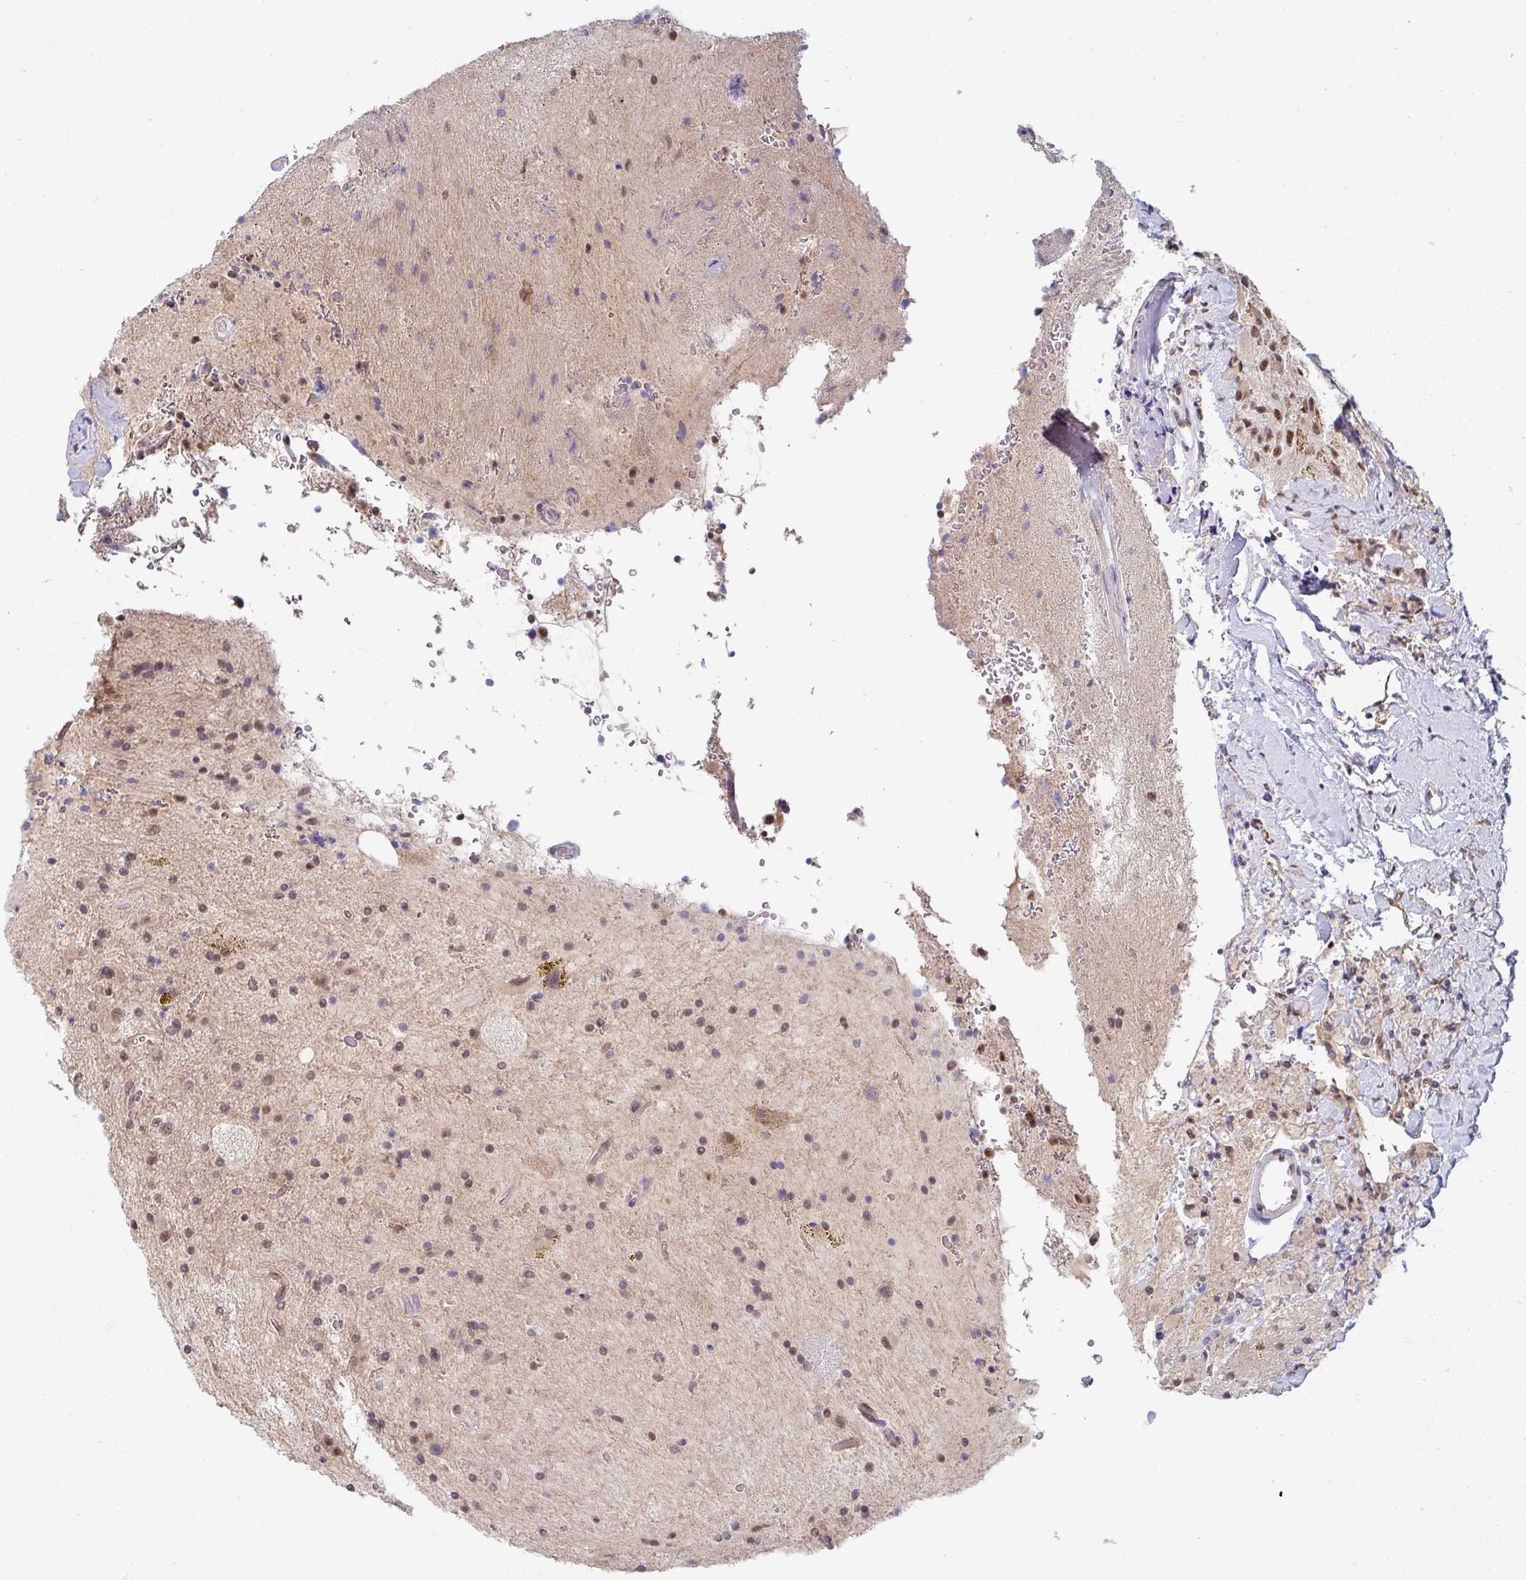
{"staining": {"intensity": "moderate", "quantity": "25%-75%", "location": "nuclear"}, "tissue": "glioma", "cell_type": "Tumor cells", "image_type": "cancer", "snomed": [{"axis": "morphology", "description": "Glioma, malignant, High grade"}, {"axis": "topography", "description": "Brain"}], "caption": "A high-resolution histopathology image shows immunohistochemistry staining of malignant high-grade glioma, which displays moderate nuclear positivity in about 25%-75% of tumor cells.", "gene": "TMED5", "patient": {"sex": "male", "age": 34}}